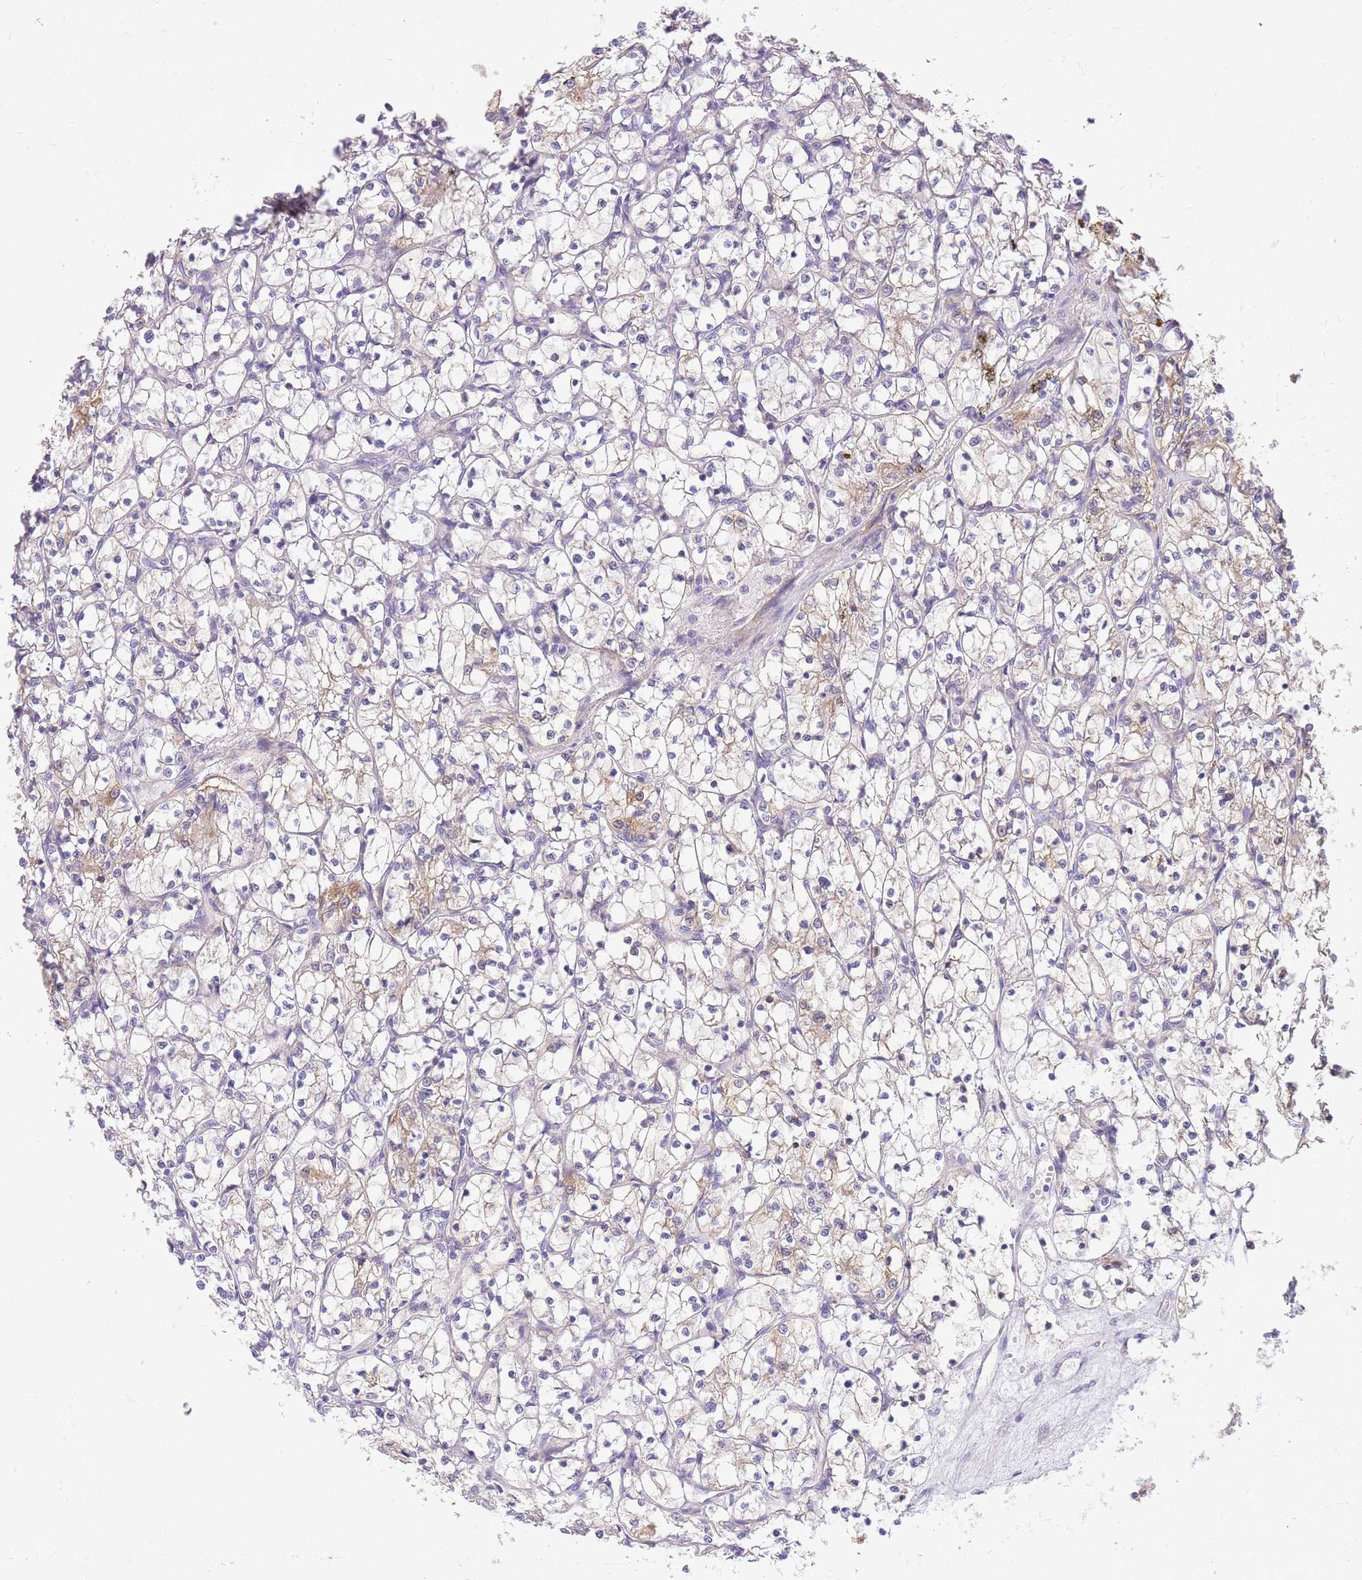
{"staining": {"intensity": "moderate", "quantity": "<25%", "location": "cytoplasmic/membranous"}, "tissue": "renal cancer", "cell_type": "Tumor cells", "image_type": "cancer", "snomed": [{"axis": "morphology", "description": "Adenocarcinoma, NOS"}, {"axis": "topography", "description": "Kidney"}], "caption": "This photomicrograph displays immunohistochemistry (IHC) staining of renal cancer, with low moderate cytoplasmic/membranous expression in about <25% of tumor cells.", "gene": "OR5T1", "patient": {"sex": "female", "age": 69}}